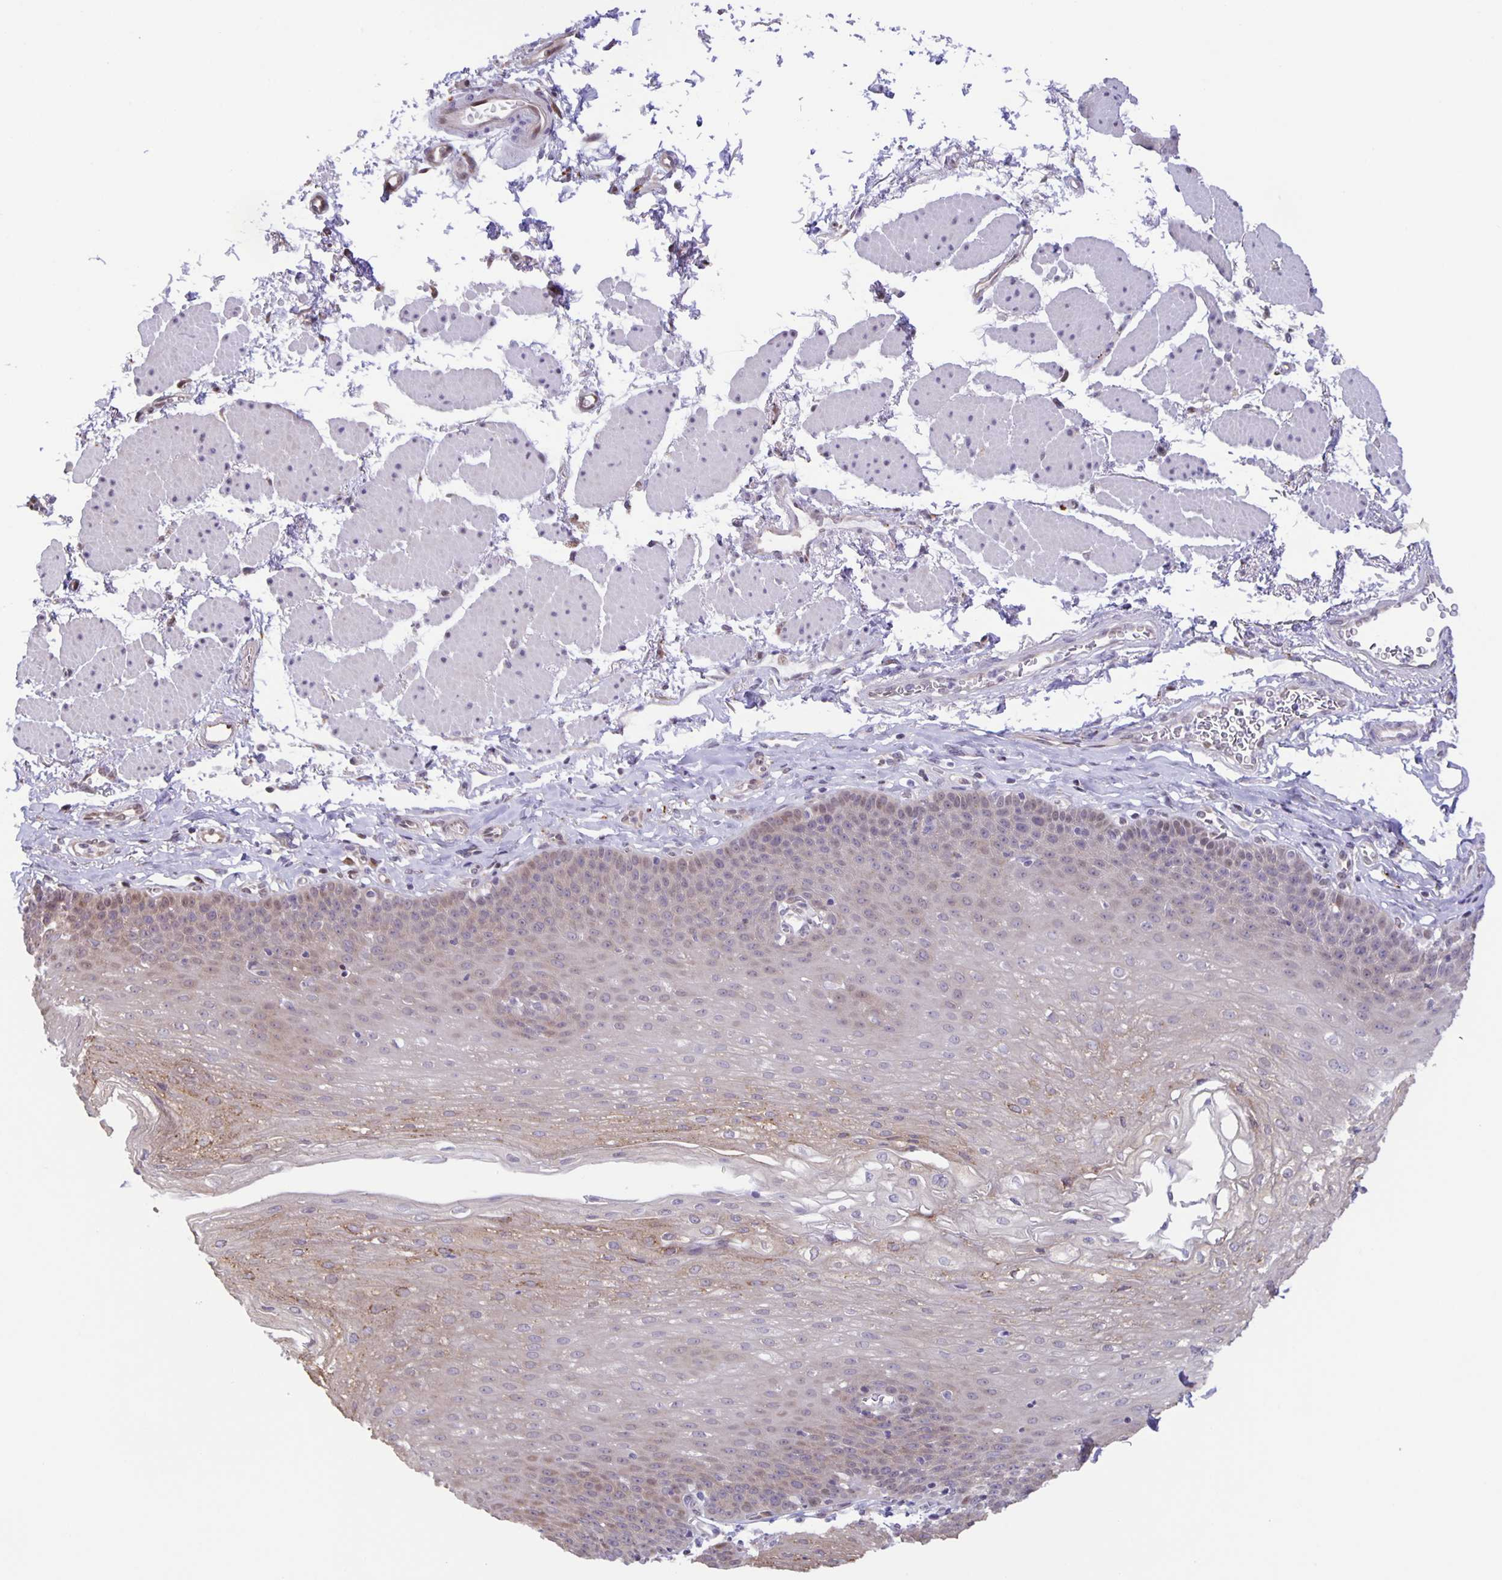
{"staining": {"intensity": "weak", "quantity": "<25%", "location": "nuclear"}, "tissue": "esophagus", "cell_type": "Squamous epithelial cells", "image_type": "normal", "snomed": [{"axis": "morphology", "description": "Normal tissue, NOS"}, {"axis": "topography", "description": "Esophagus"}], "caption": "Squamous epithelial cells are negative for brown protein staining in benign esophagus. (Stains: DAB immunohistochemistry with hematoxylin counter stain, Microscopy: brightfield microscopy at high magnification).", "gene": "MAPK12", "patient": {"sex": "female", "age": 81}}